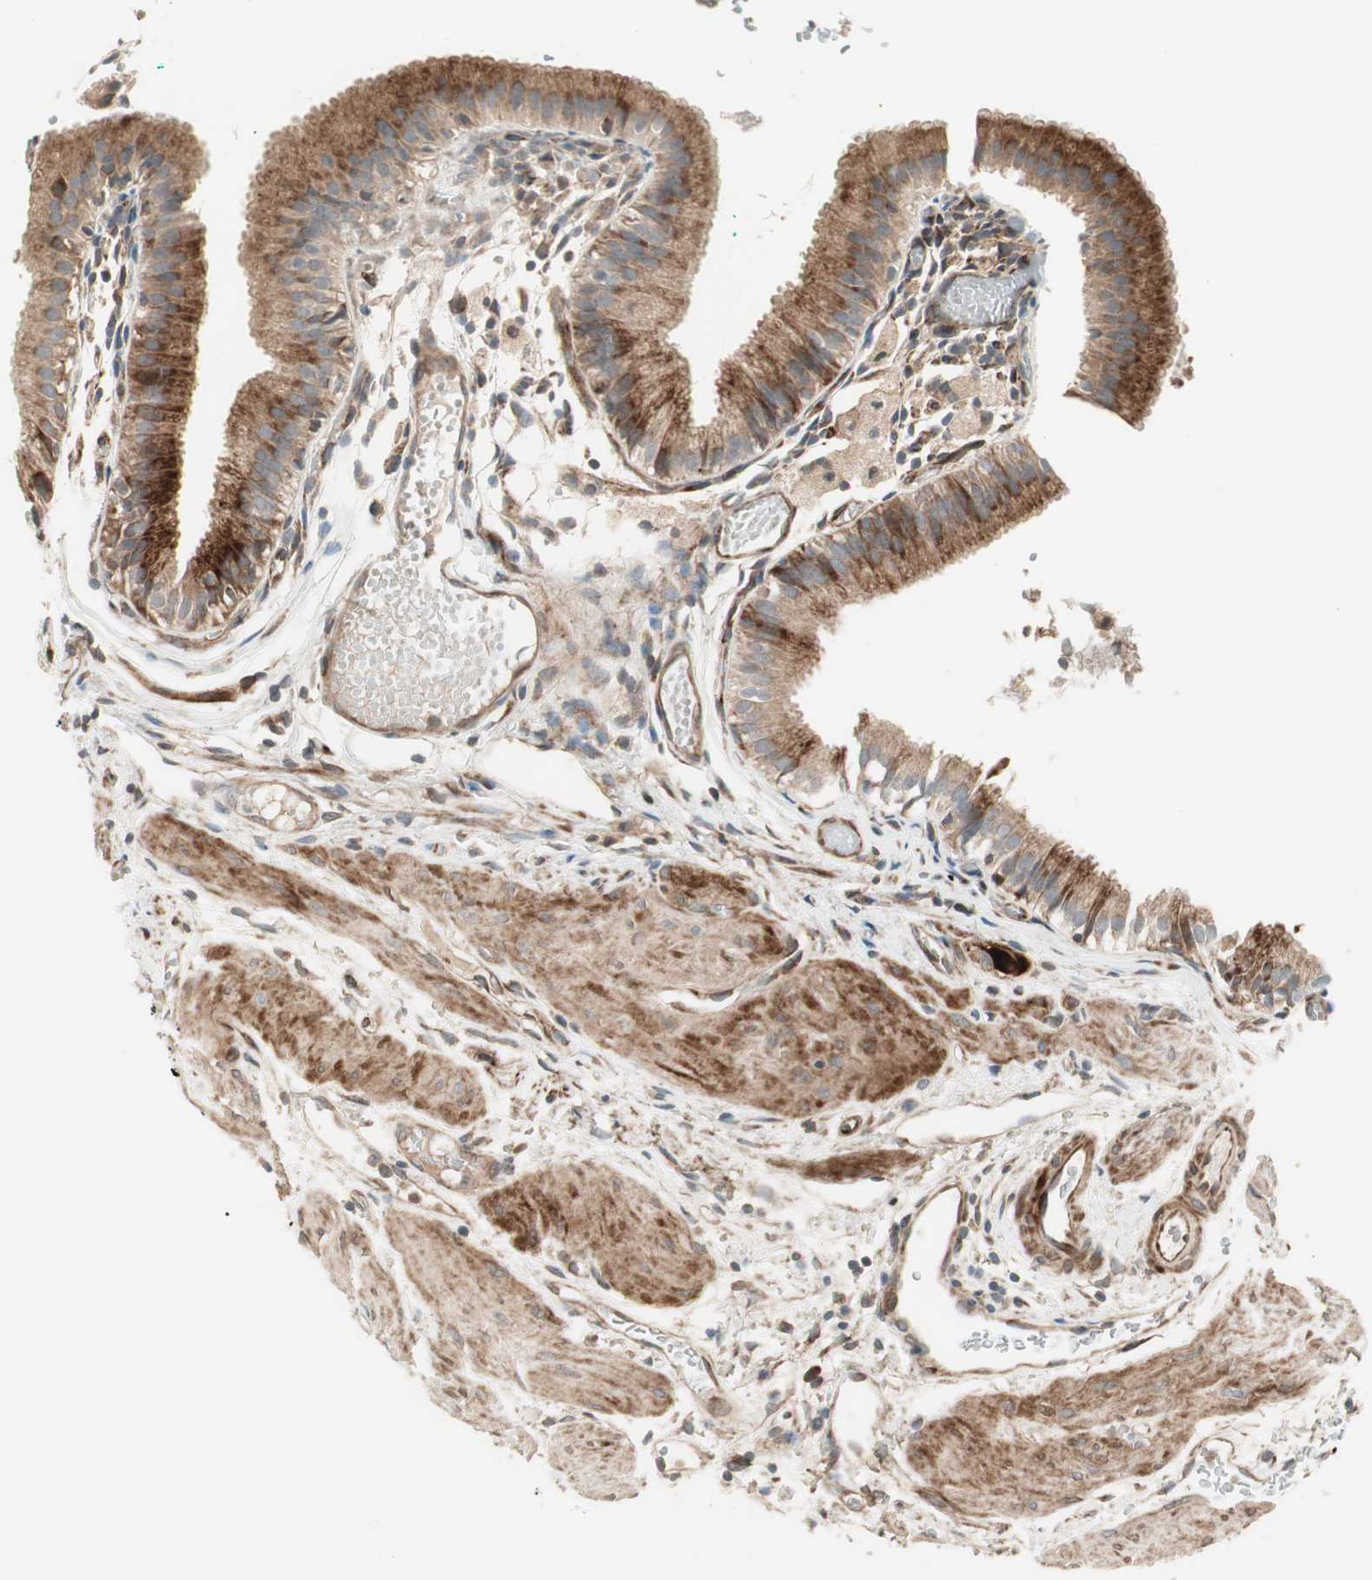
{"staining": {"intensity": "strong", "quantity": ">75%", "location": "cytoplasmic/membranous"}, "tissue": "gallbladder", "cell_type": "Glandular cells", "image_type": "normal", "snomed": [{"axis": "morphology", "description": "Normal tissue, NOS"}, {"axis": "topography", "description": "Gallbladder"}], "caption": "Immunohistochemical staining of normal gallbladder reveals high levels of strong cytoplasmic/membranous positivity in approximately >75% of glandular cells. The staining is performed using DAB (3,3'-diaminobenzidine) brown chromogen to label protein expression. The nuclei are counter-stained blue using hematoxylin.", "gene": "PPP2R5E", "patient": {"sex": "female", "age": 26}}